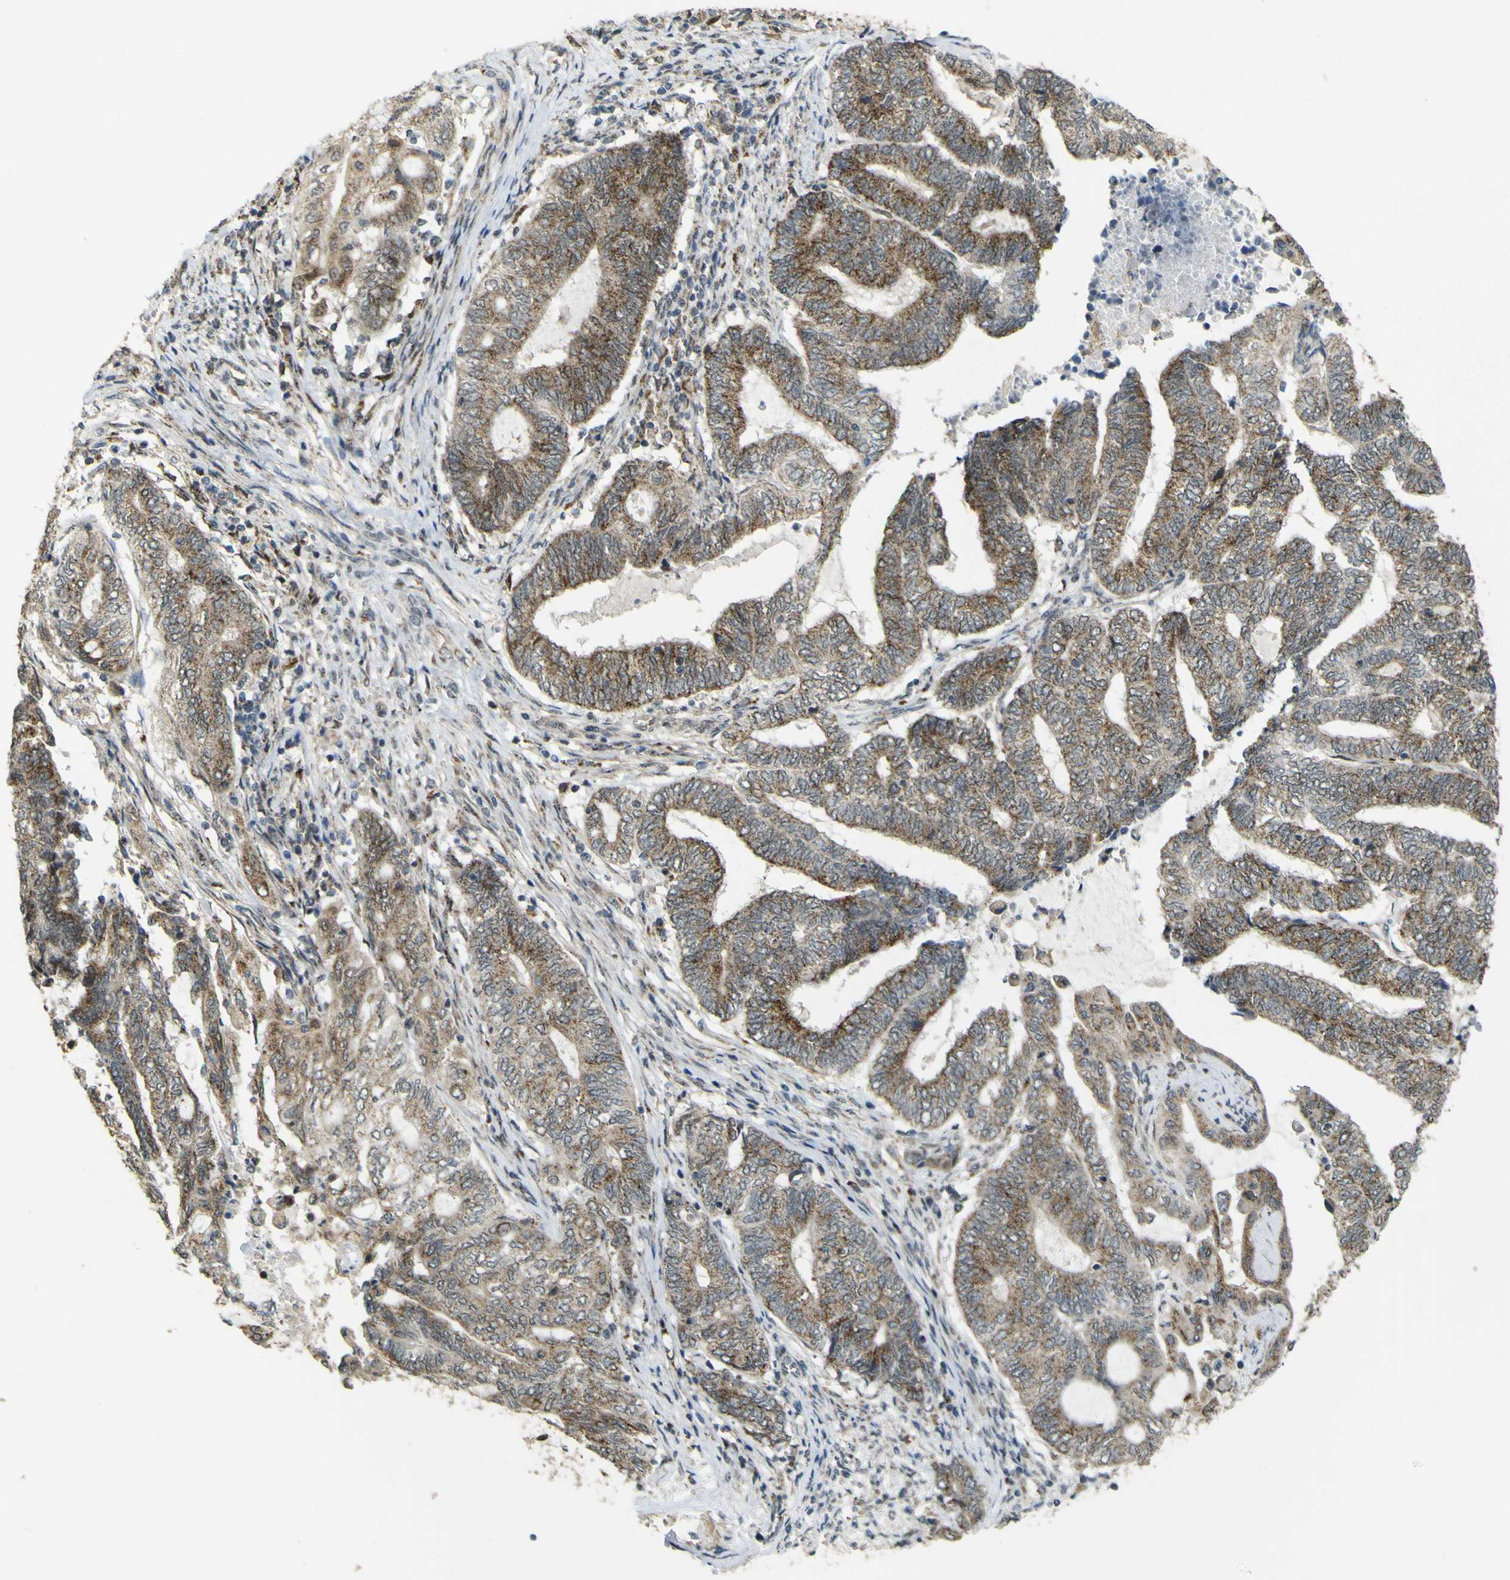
{"staining": {"intensity": "moderate", "quantity": ">75%", "location": "cytoplasmic/membranous"}, "tissue": "endometrial cancer", "cell_type": "Tumor cells", "image_type": "cancer", "snomed": [{"axis": "morphology", "description": "Adenocarcinoma, NOS"}, {"axis": "topography", "description": "Uterus"}, {"axis": "topography", "description": "Endometrium"}], "caption": "Tumor cells show moderate cytoplasmic/membranous expression in about >75% of cells in endometrial adenocarcinoma.", "gene": "ACBD5", "patient": {"sex": "female", "age": 70}}